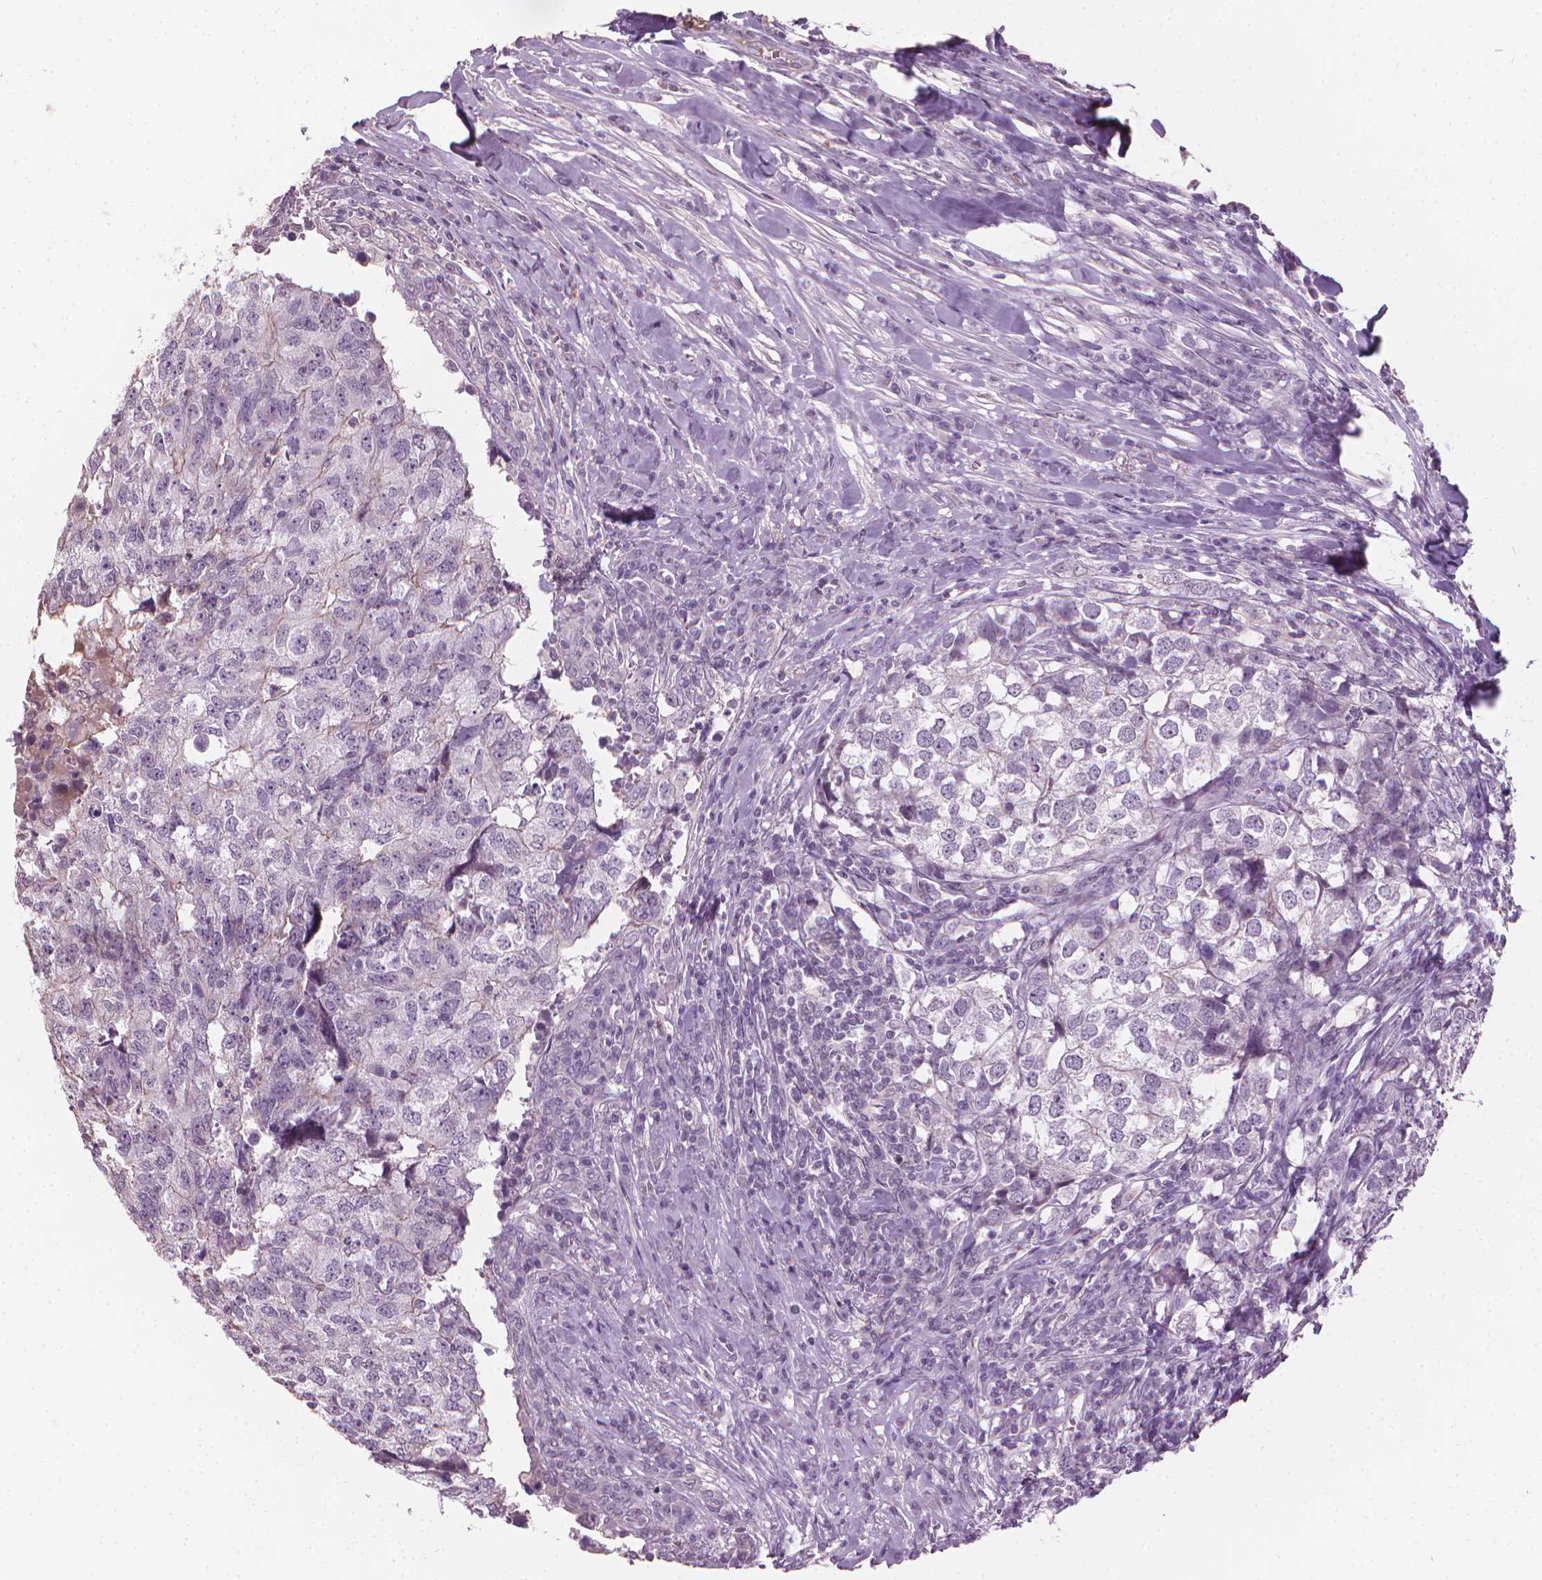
{"staining": {"intensity": "negative", "quantity": "none", "location": "none"}, "tissue": "breast cancer", "cell_type": "Tumor cells", "image_type": "cancer", "snomed": [{"axis": "morphology", "description": "Duct carcinoma"}, {"axis": "topography", "description": "Breast"}], "caption": "Tumor cells show no significant protein positivity in breast infiltrating ductal carcinoma.", "gene": "SAXO2", "patient": {"sex": "female", "age": 30}}